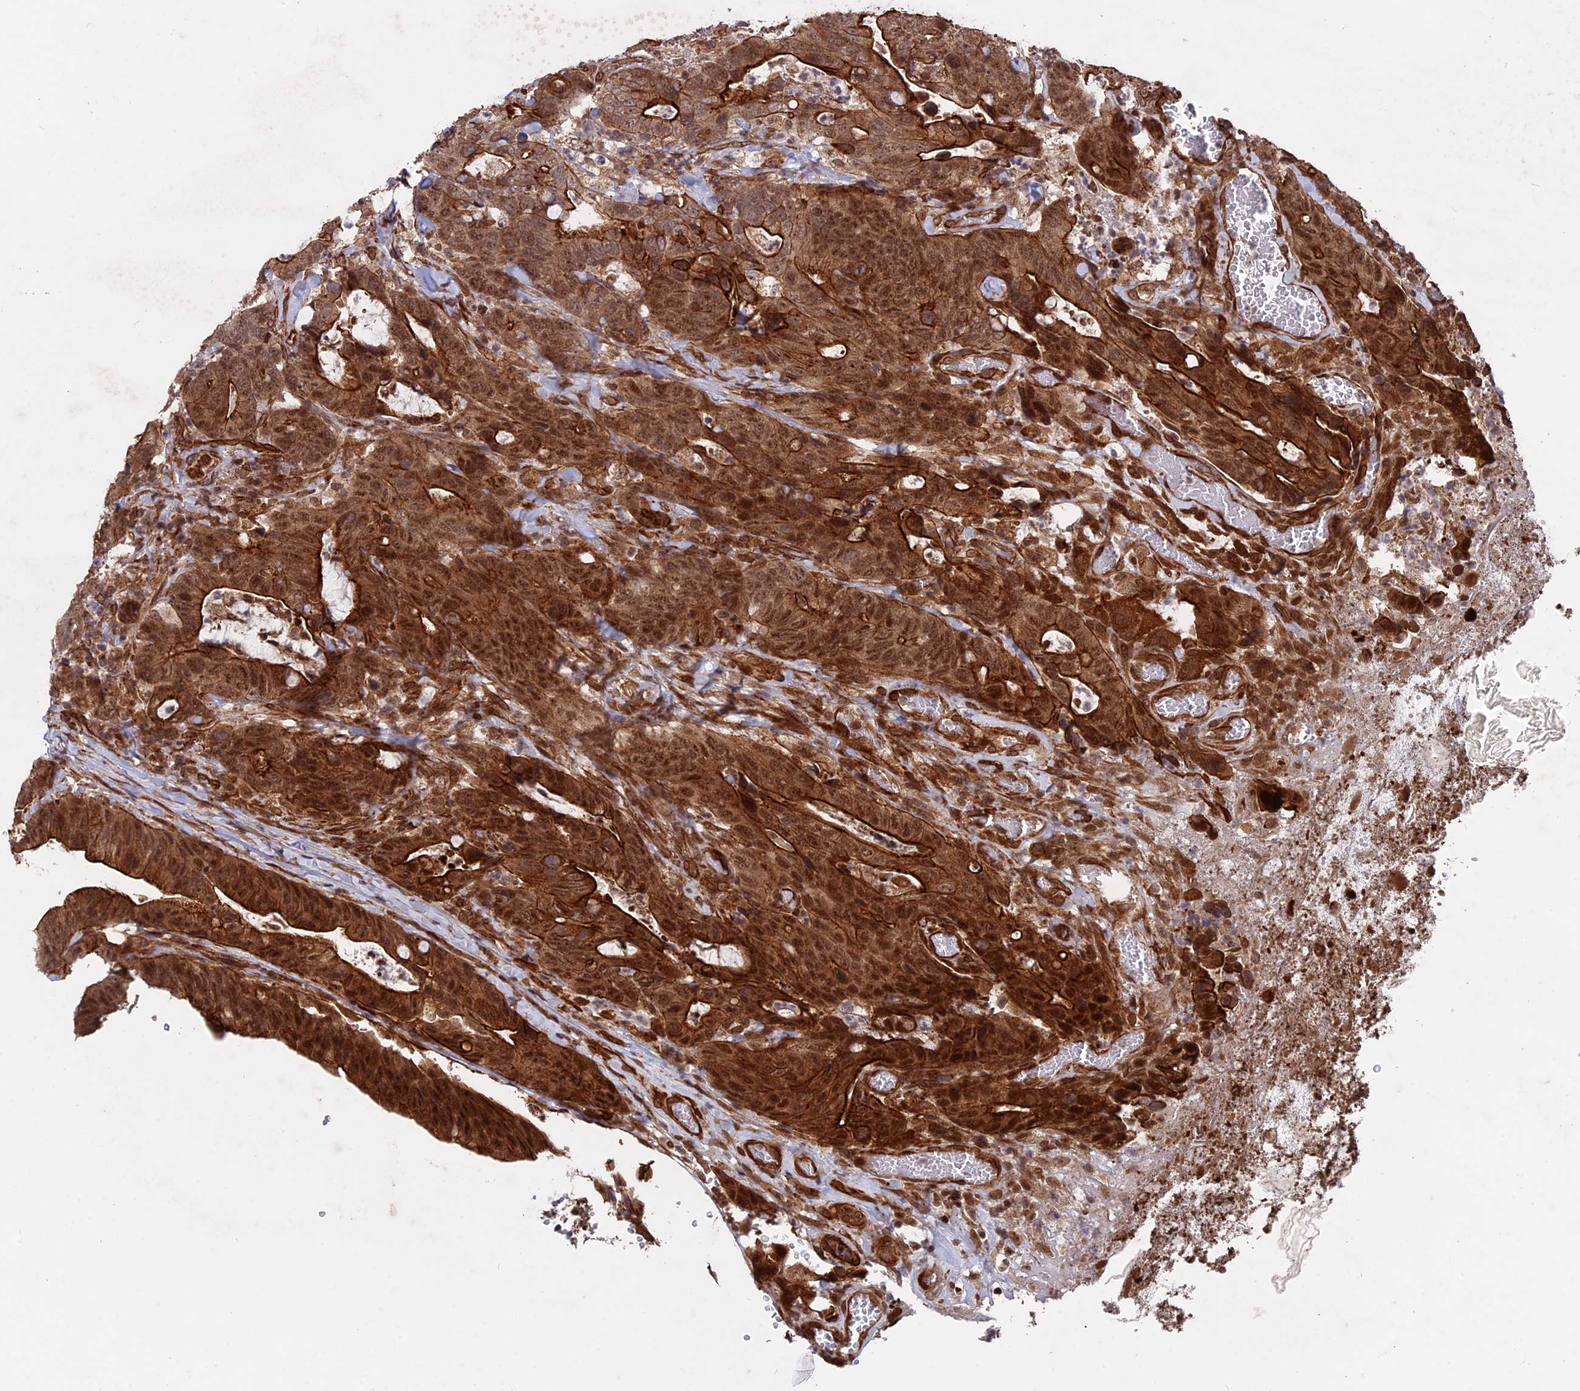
{"staining": {"intensity": "strong", "quantity": ">75%", "location": "cytoplasmic/membranous,nuclear"}, "tissue": "colorectal cancer", "cell_type": "Tumor cells", "image_type": "cancer", "snomed": [{"axis": "morphology", "description": "Adenocarcinoma, NOS"}, {"axis": "topography", "description": "Colon"}], "caption": "A brown stain highlights strong cytoplasmic/membranous and nuclear staining of a protein in colorectal adenocarcinoma tumor cells.", "gene": "NOSIP", "patient": {"sex": "female", "age": 82}}